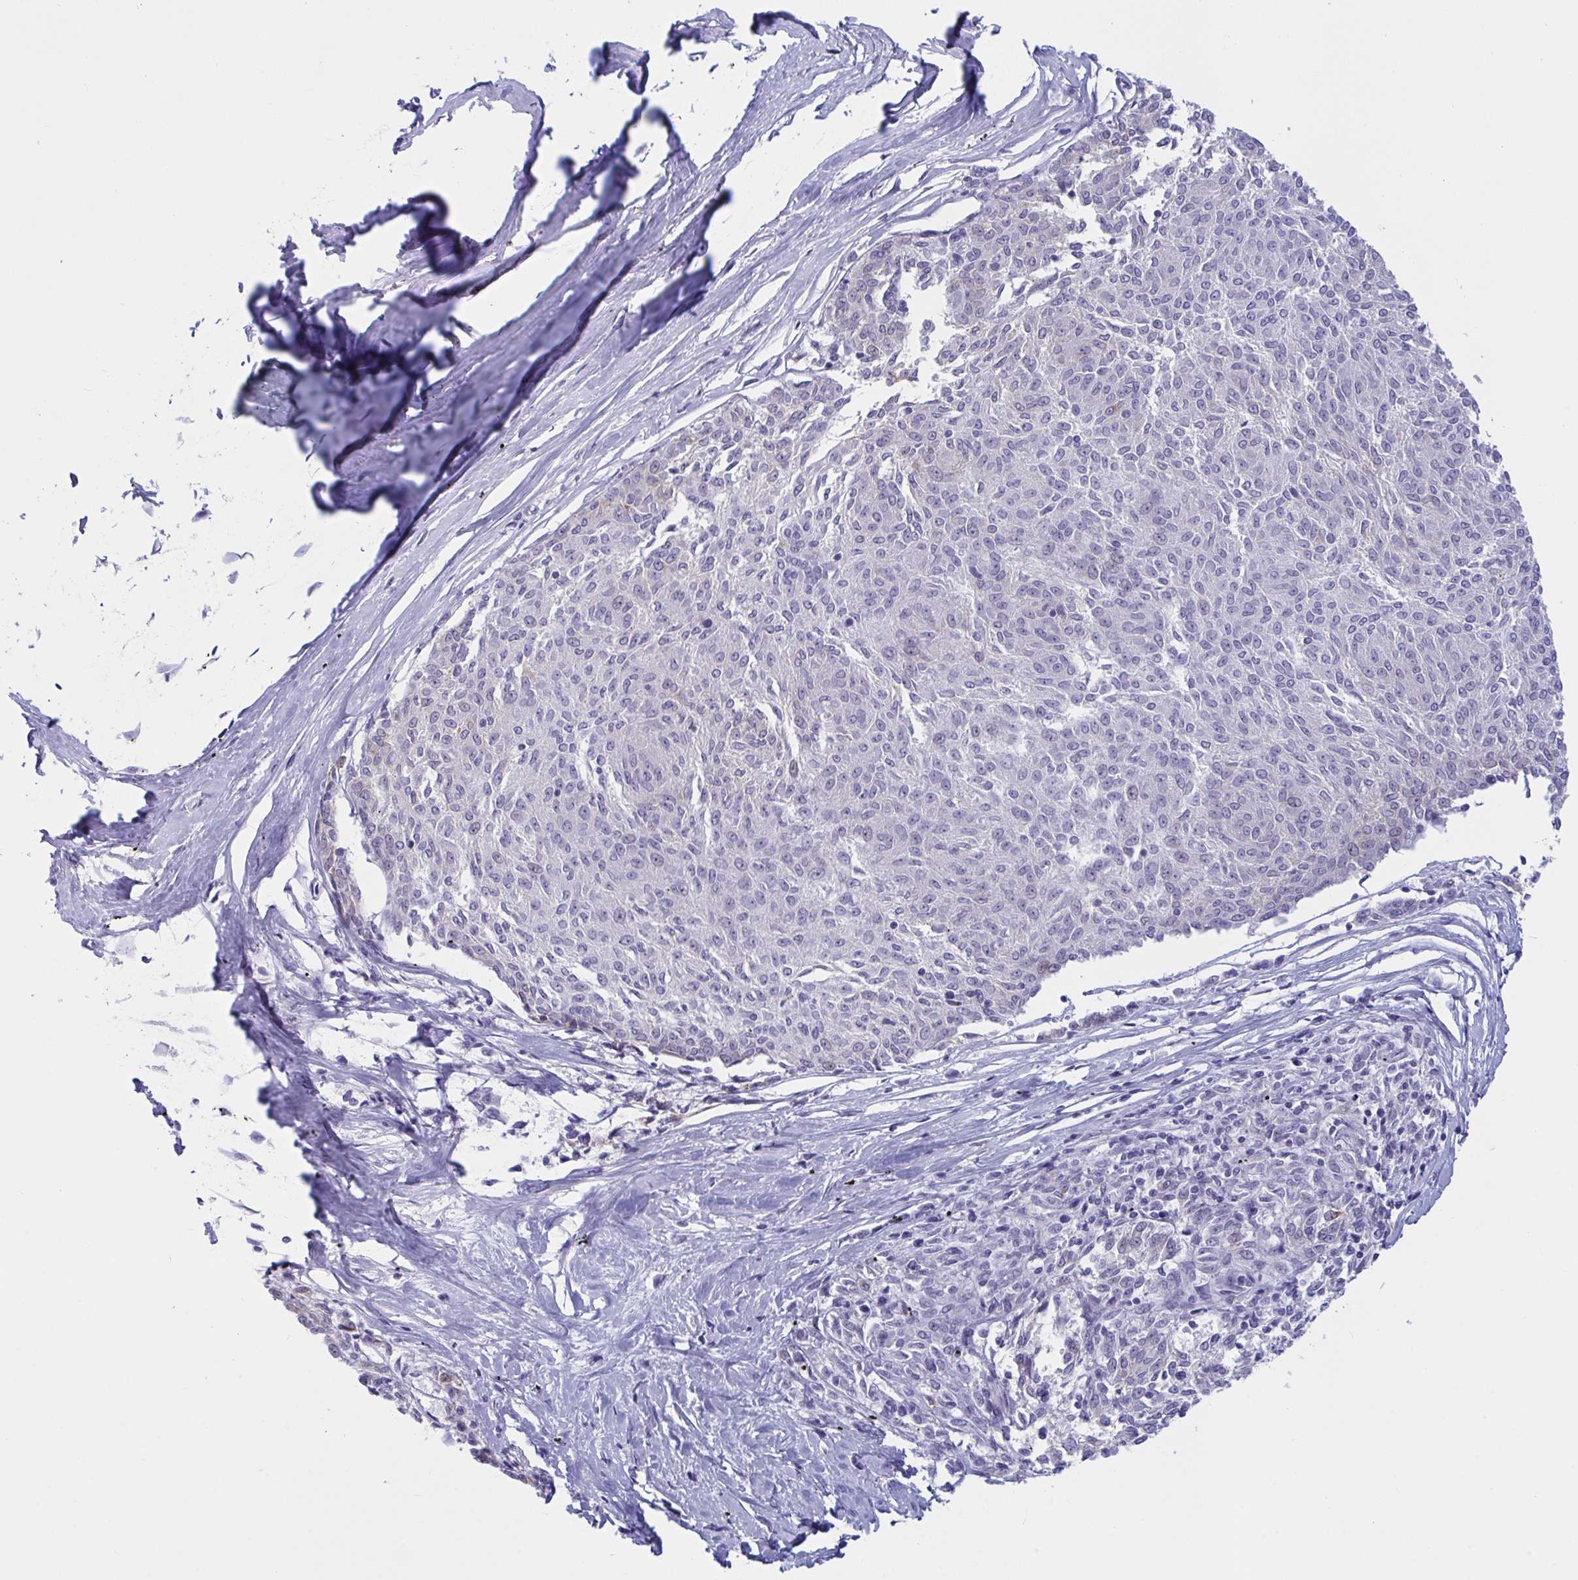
{"staining": {"intensity": "negative", "quantity": "none", "location": "none"}, "tissue": "melanoma", "cell_type": "Tumor cells", "image_type": "cancer", "snomed": [{"axis": "morphology", "description": "Malignant melanoma, NOS"}, {"axis": "topography", "description": "Skin"}], "caption": "Melanoma stained for a protein using IHC demonstrates no positivity tumor cells.", "gene": "IKZF2", "patient": {"sex": "female", "age": 72}}